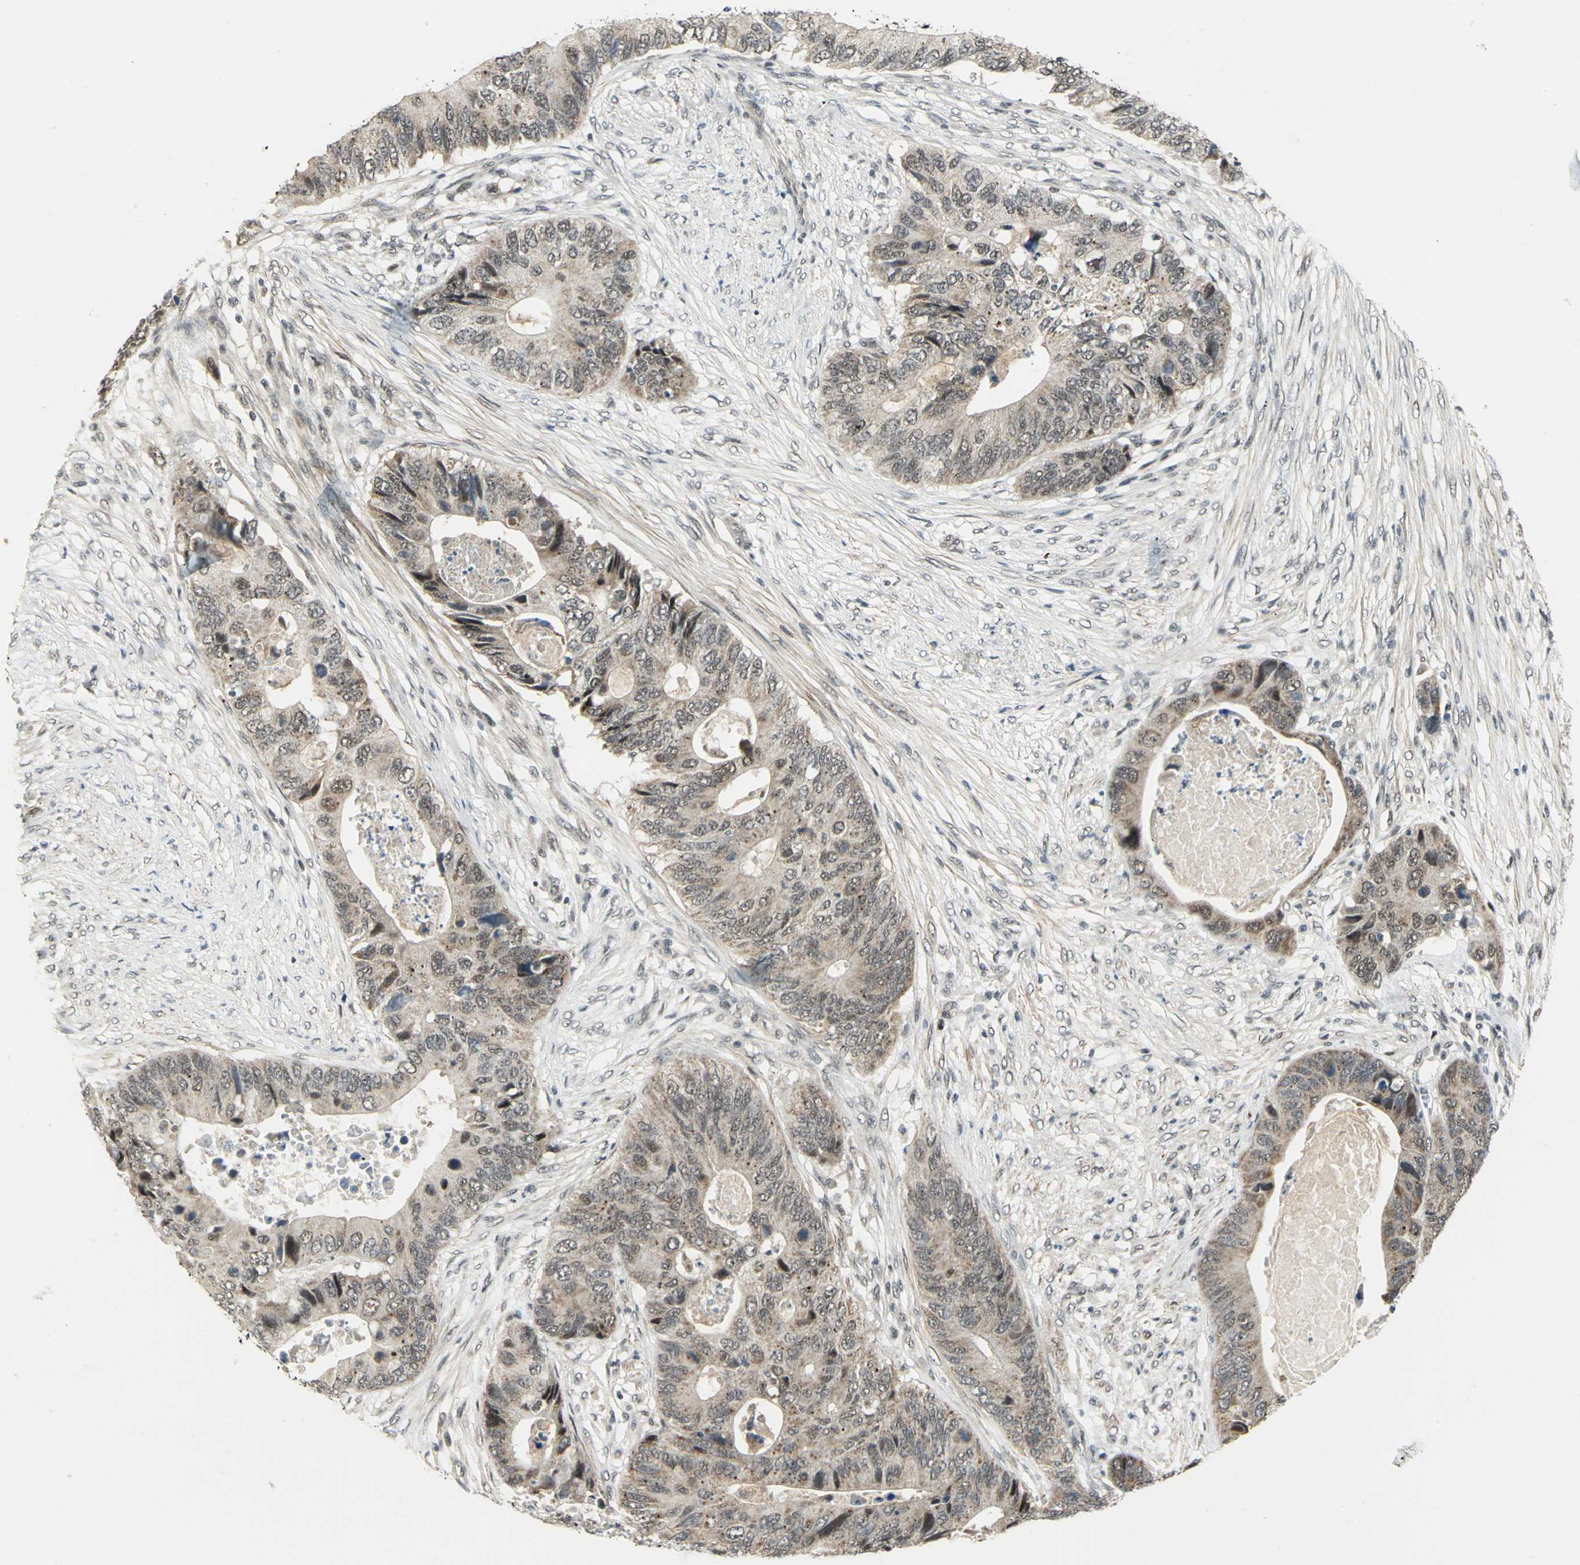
{"staining": {"intensity": "weak", "quantity": ">75%", "location": "cytoplasmic/membranous,nuclear"}, "tissue": "colorectal cancer", "cell_type": "Tumor cells", "image_type": "cancer", "snomed": [{"axis": "morphology", "description": "Adenocarcinoma, NOS"}, {"axis": "topography", "description": "Colon"}], "caption": "High-magnification brightfield microscopy of colorectal cancer stained with DAB (brown) and counterstained with hematoxylin (blue). tumor cells exhibit weak cytoplasmic/membranous and nuclear expression is present in about>75% of cells.", "gene": "MTA1", "patient": {"sex": "male", "age": 71}}